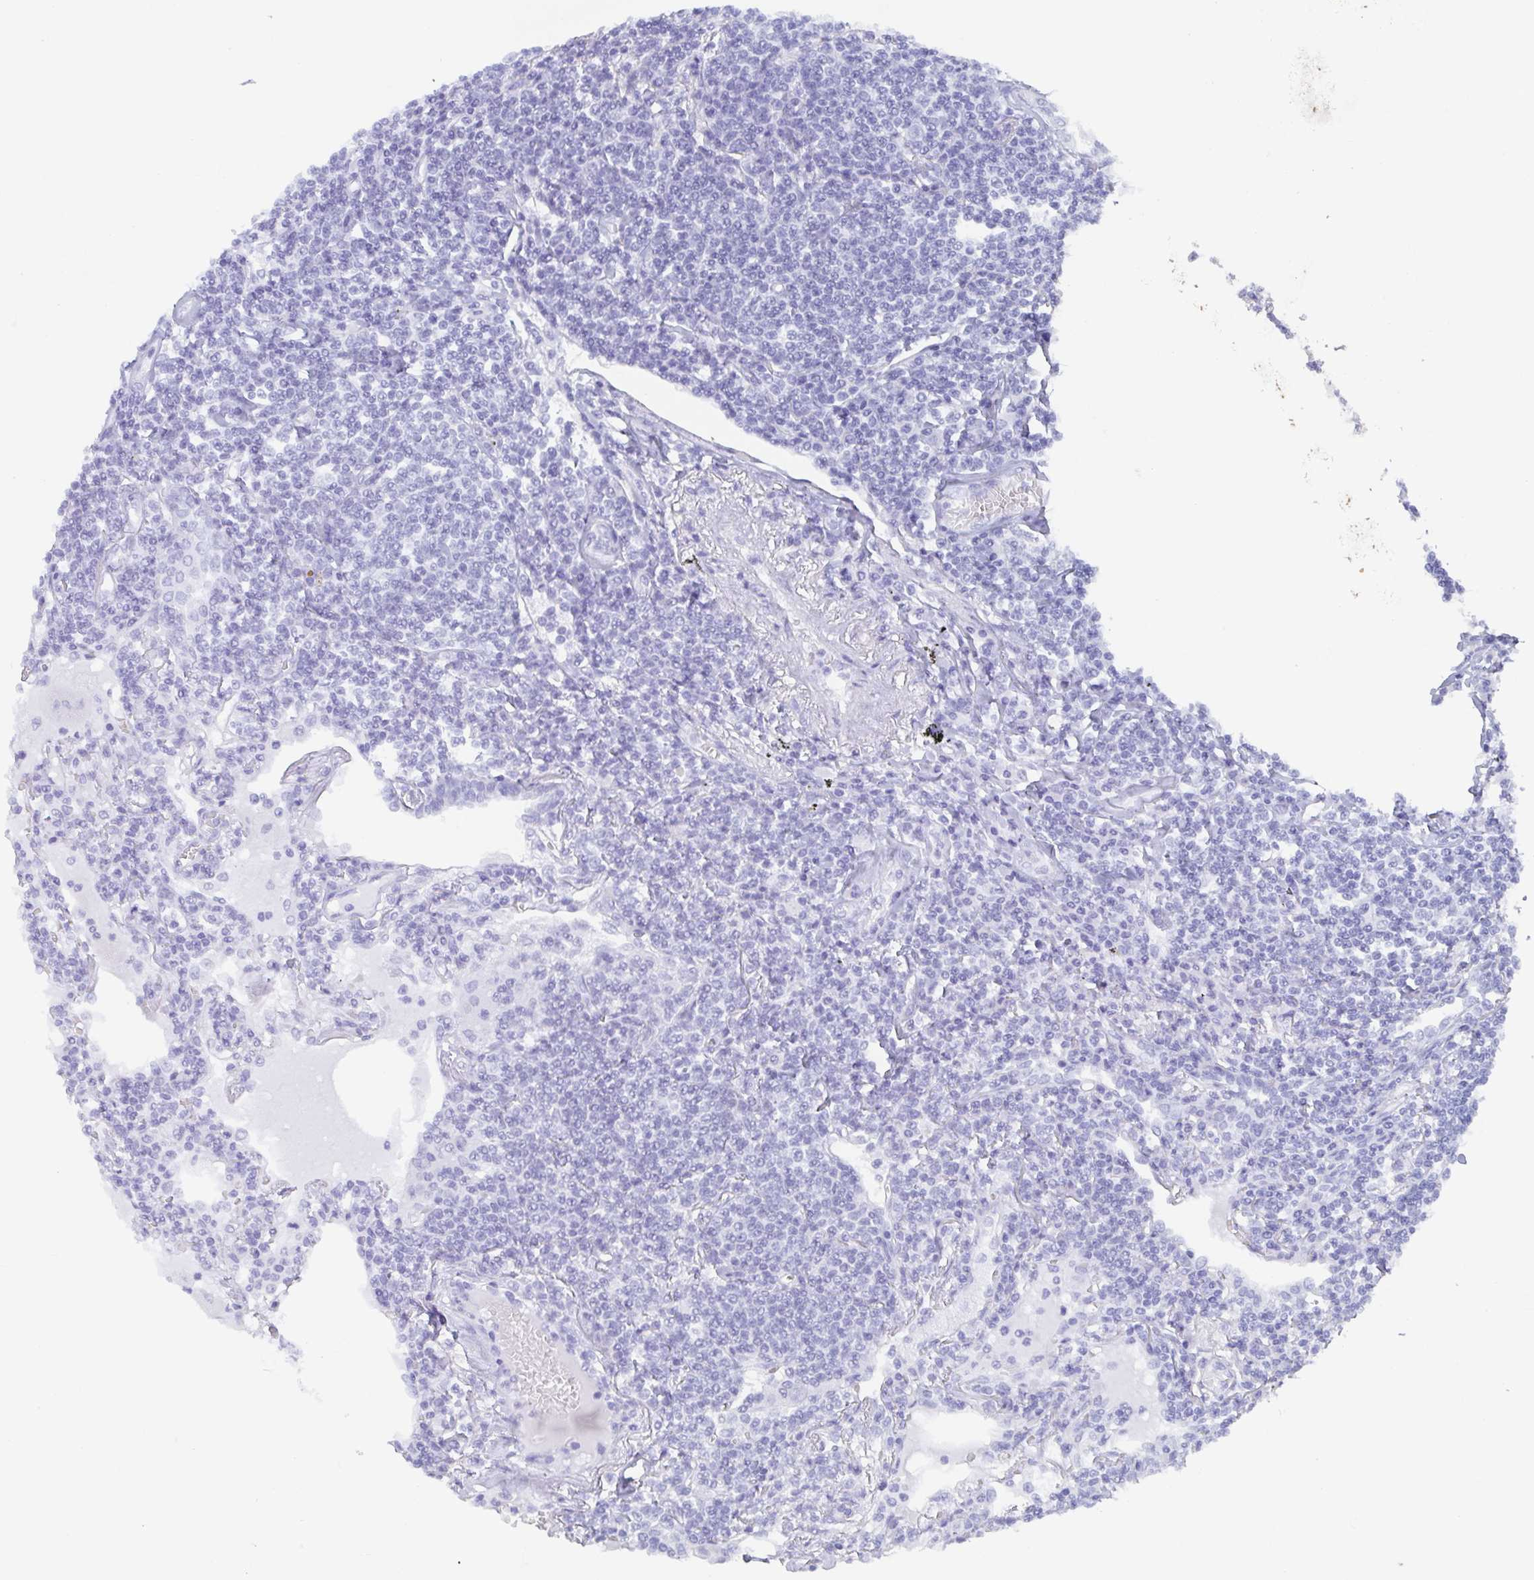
{"staining": {"intensity": "negative", "quantity": "none", "location": "none"}, "tissue": "lymphoma", "cell_type": "Tumor cells", "image_type": "cancer", "snomed": [{"axis": "morphology", "description": "Malignant lymphoma, non-Hodgkin's type, Low grade"}, {"axis": "topography", "description": "Lung"}], "caption": "Malignant lymphoma, non-Hodgkin's type (low-grade) was stained to show a protein in brown. There is no significant expression in tumor cells. (IHC, brightfield microscopy, high magnification).", "gene": "AGFG2", "patient": {"sex": "female", "age": 71}}